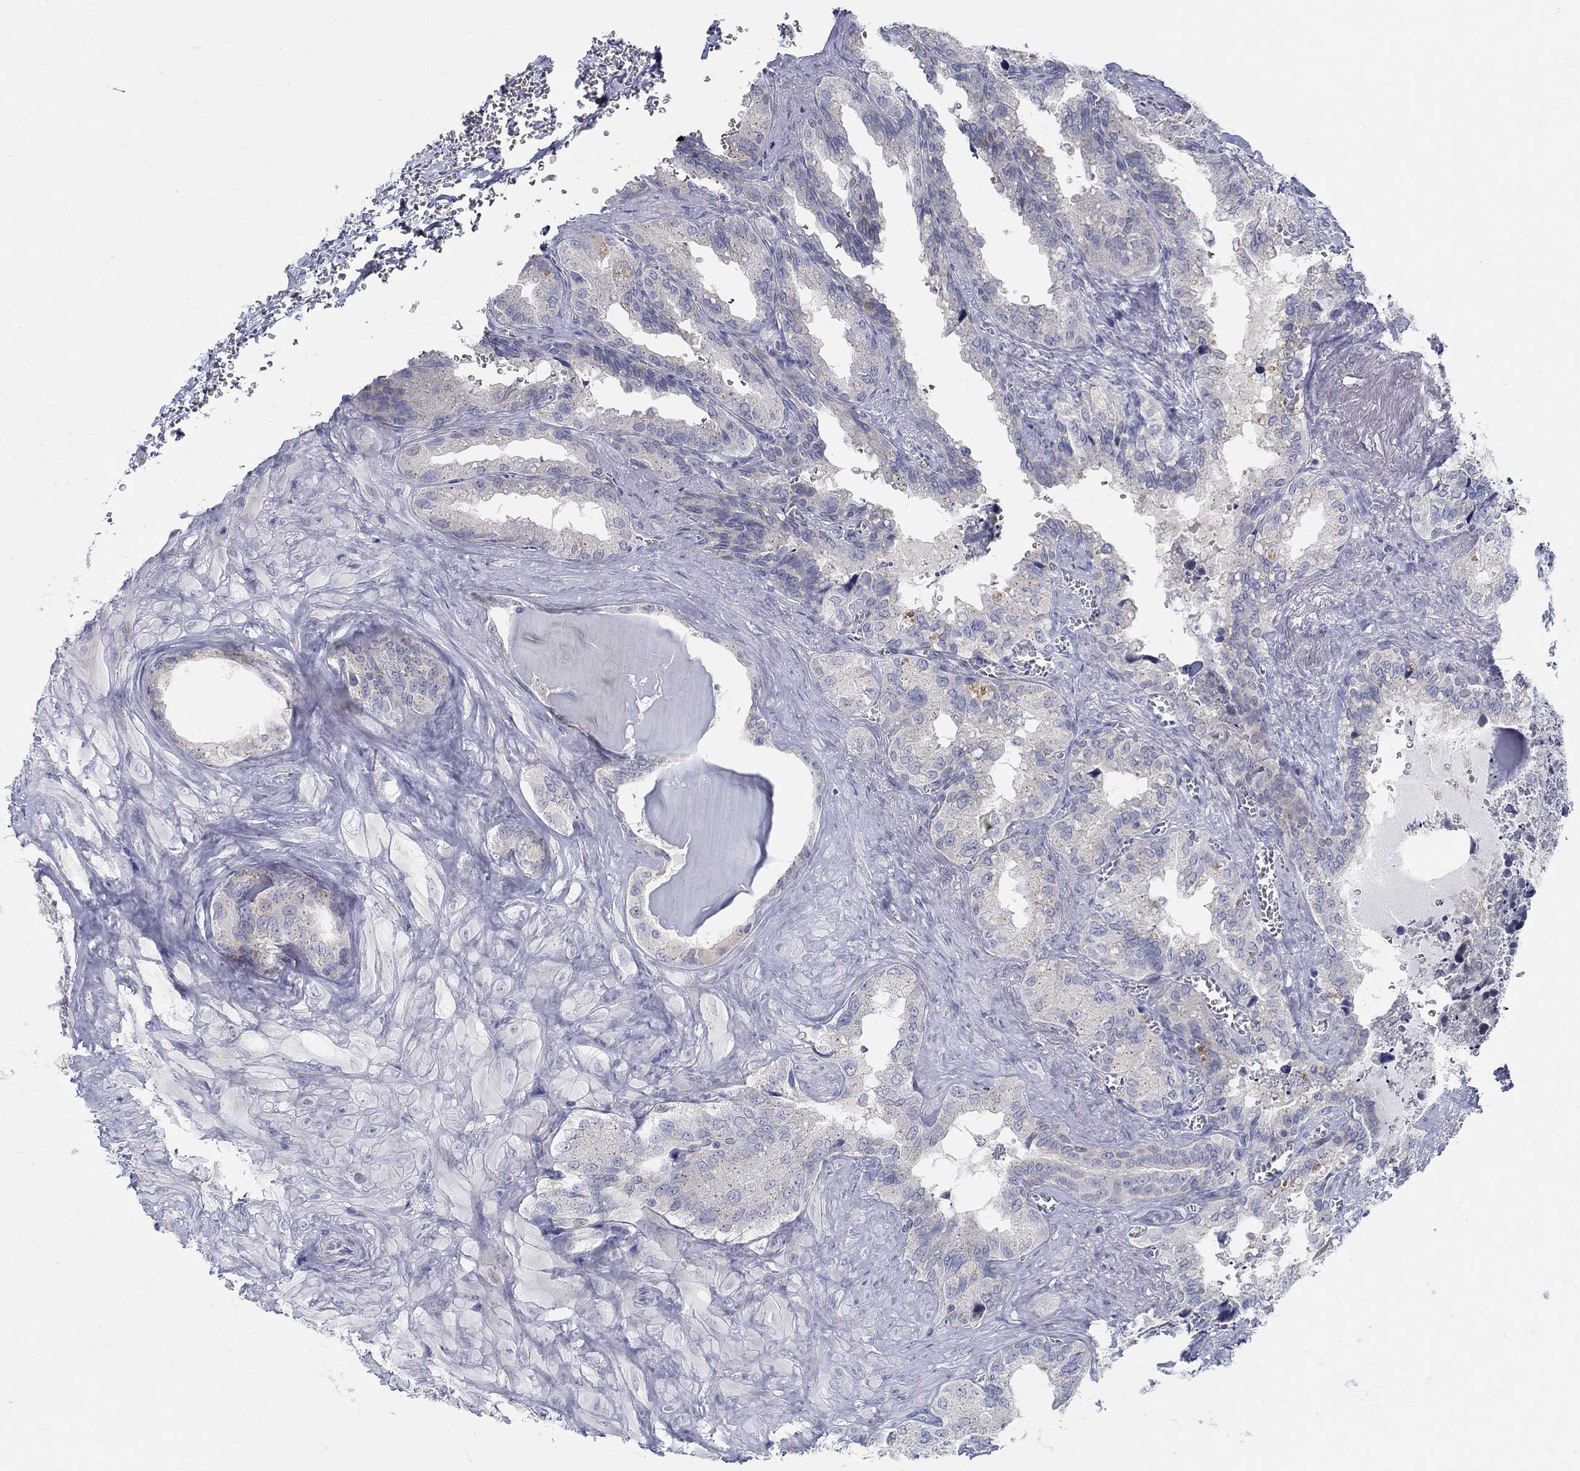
{"staining": {"intensity": "negative", "quantity": "none", "location": "none"}, "tissue": "seminal vesicle", "cell_type": "Glandular cells", "image_type": "normal", "snomed": [{"axis": "morphology", "description": "Normal tissue, NOS"}, {"axis": "topography", "description": "Seminal veicle"}], "caption": "Glandular cells show no significant protein positivity in normal seminal vesicle. (IHC, brightfield microscopy, high magnification).", "gene": "ANO7", "patient": {"sex": "male", "age": 72}}